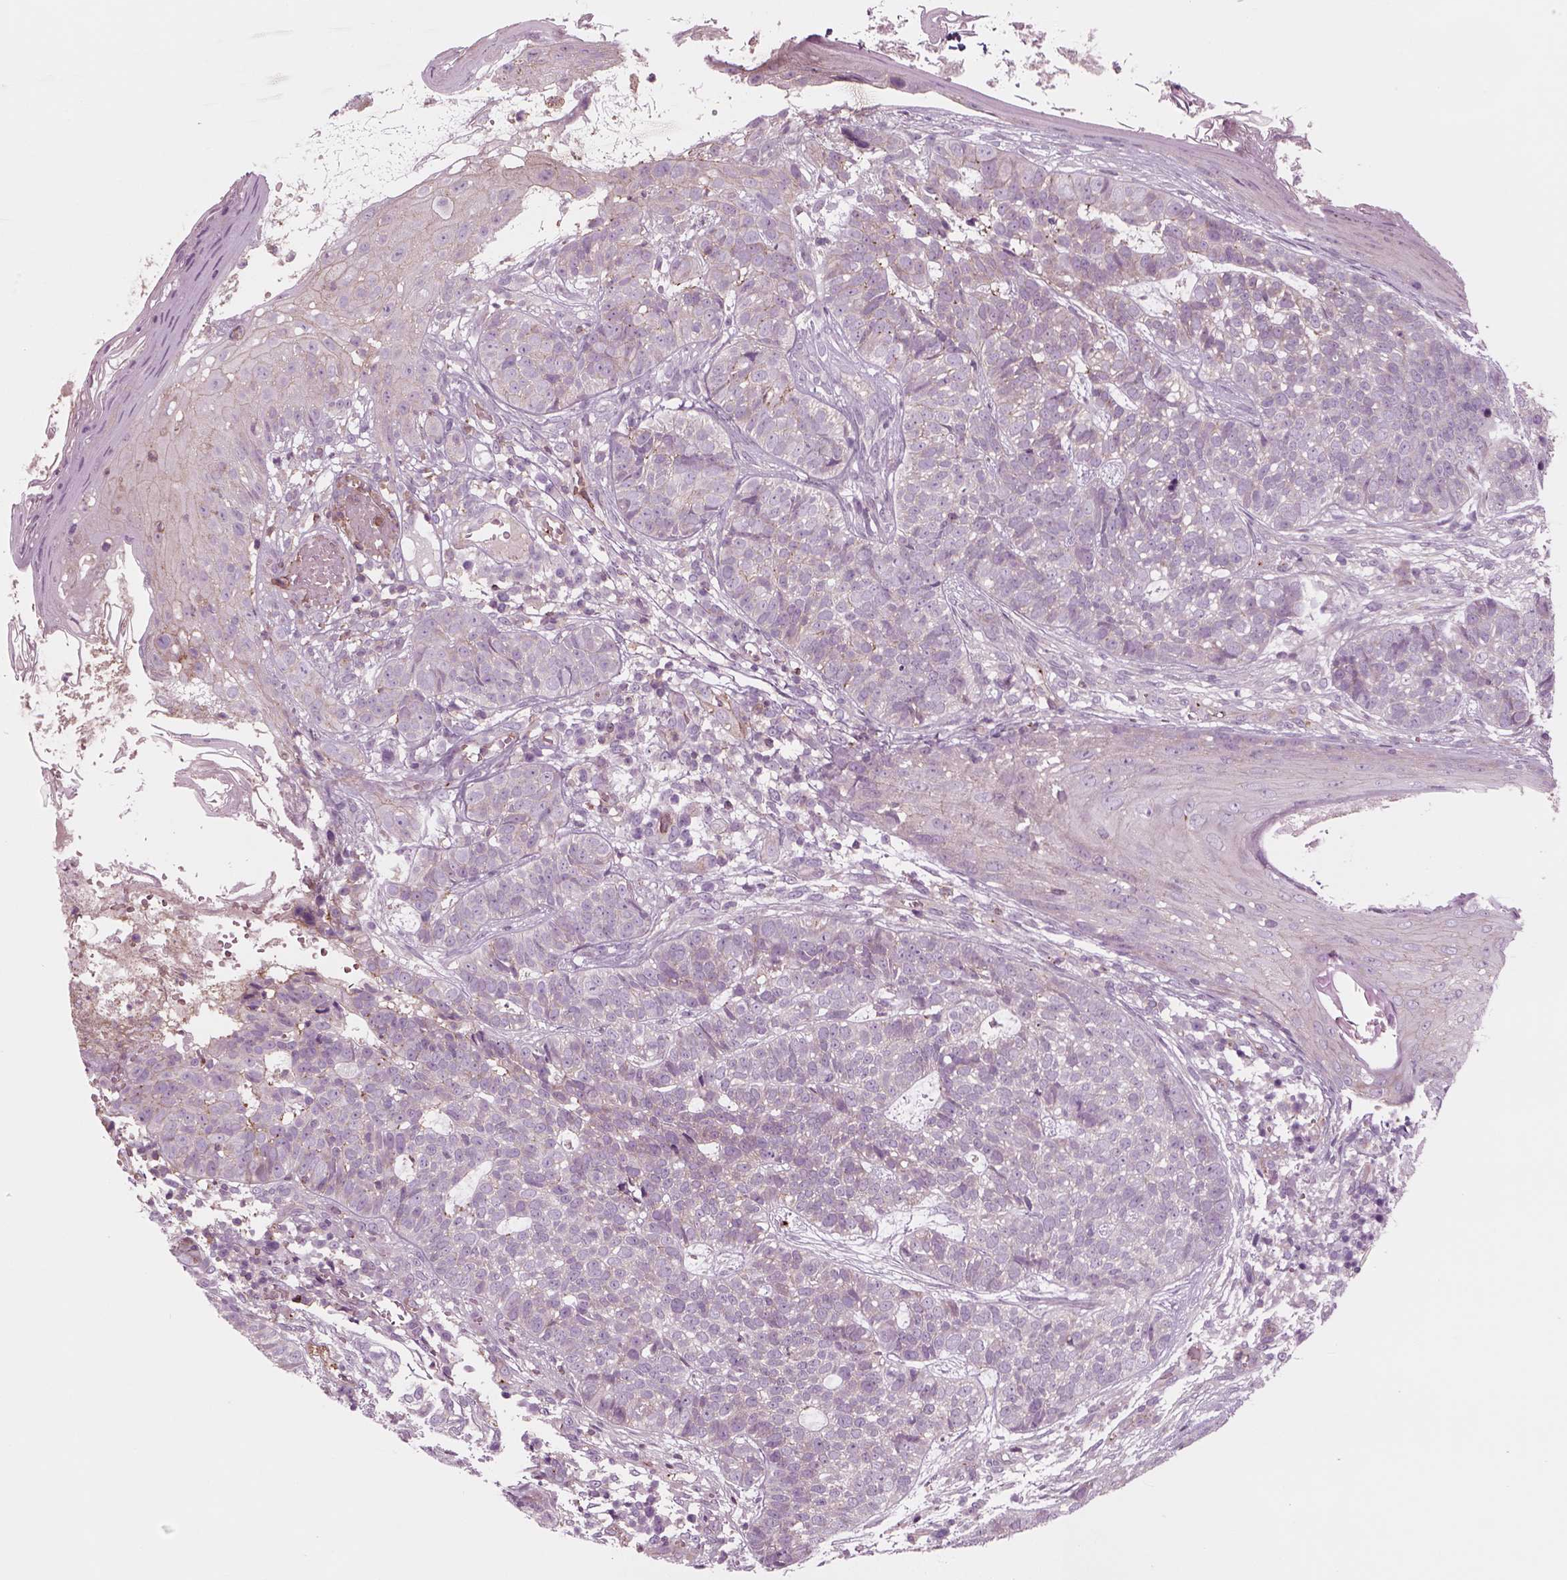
{"staining": {"intensity": "weak", "quantity": "25%-75%", "location": "cytoplasmic/membranous"}, "tissue": "skin cancer", "cell_type": "Tumor cells", "image_type": "cancer", "snomed": [{"axis": "morphology", "description": "Basal cell carcinoma"}, {"axis": "topography", "description": "Skin"}], "caption": "Immunohistochemistry (IHC) histopathology image of neoplastic tissue: skin basal cell carcinoma stained using immunohistochemistry (IHC) reveals low levels of weak protein expression localized specifically in the cytoplasmic/membranous of tumor cells, appearing as a cytoplasmic/membranous brown color.", "gene": "SLC2A3", "patient": {"sex": "female", "age": 69}}